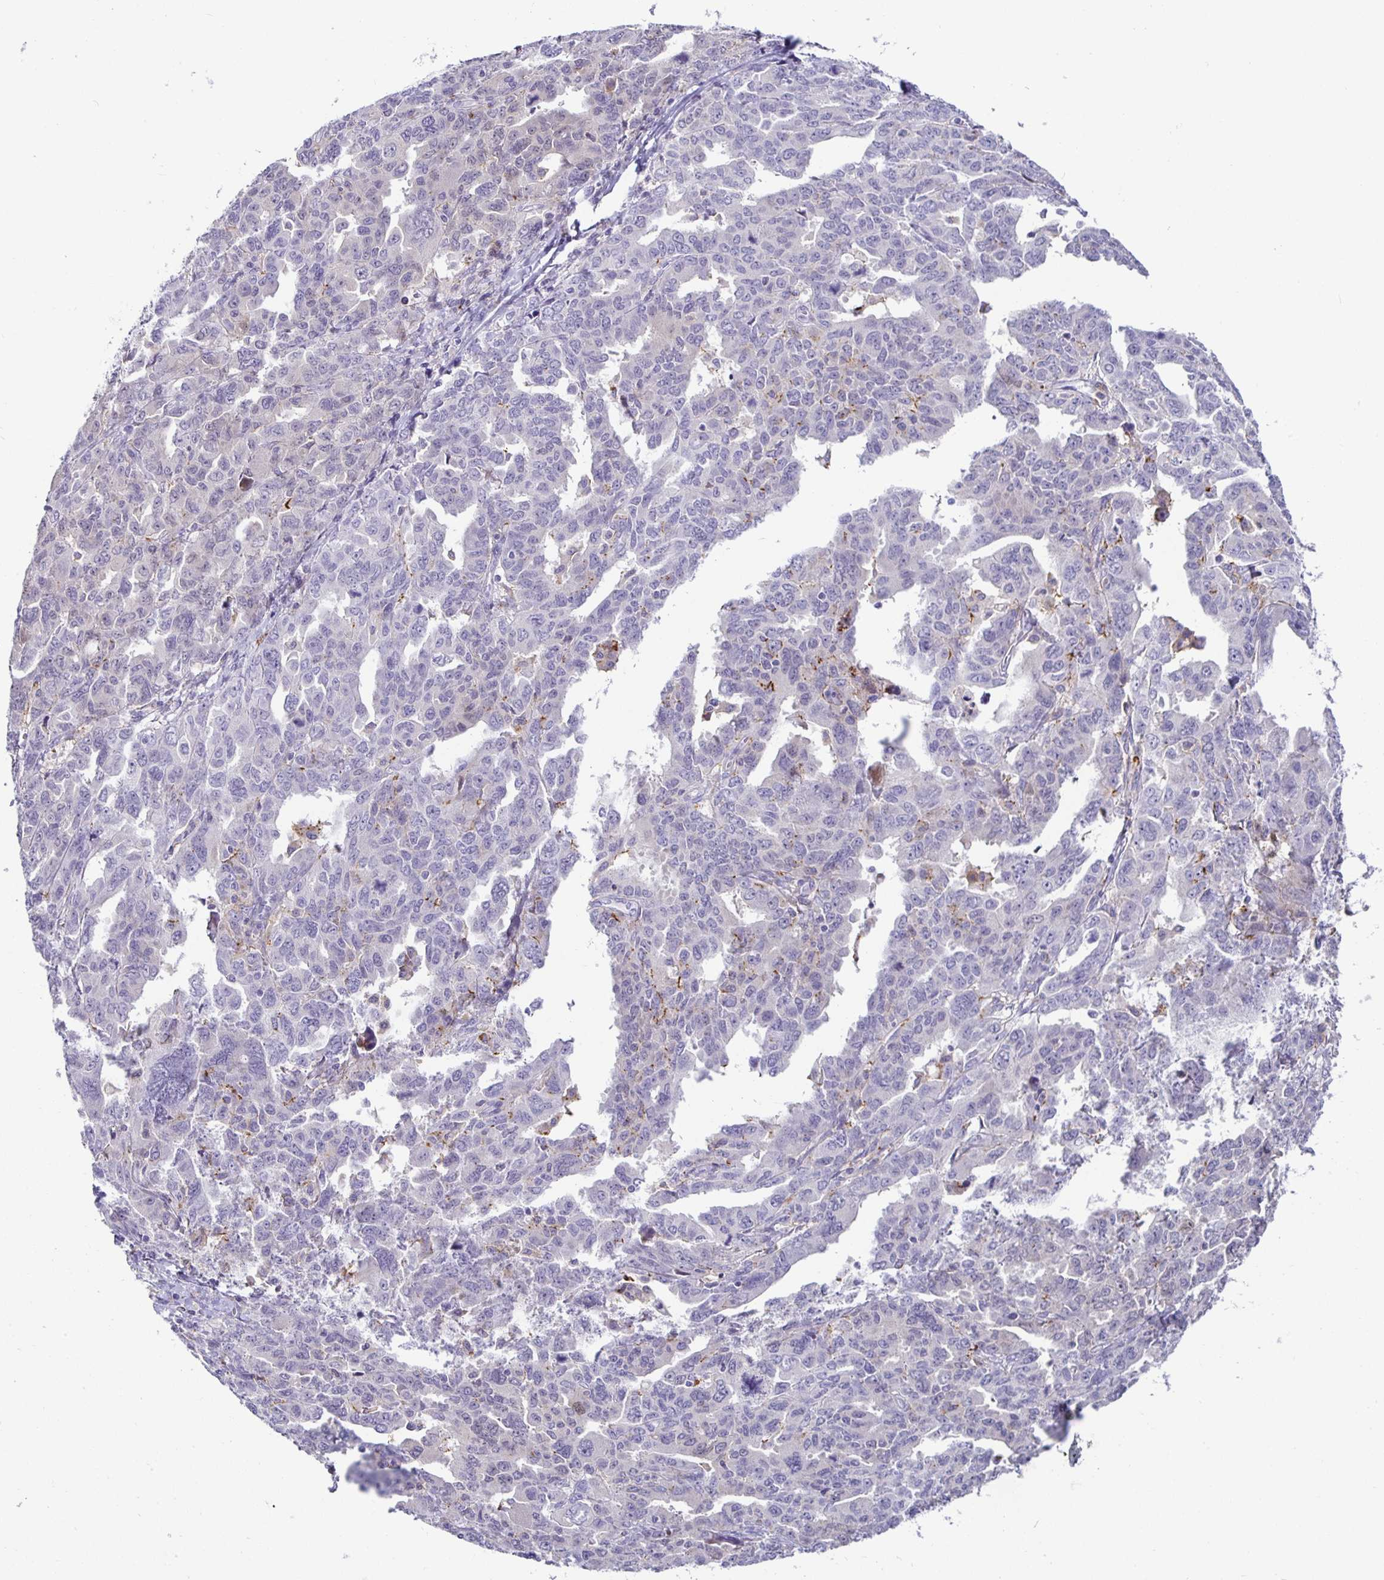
{"staining": {"intensity": "negative", "quantity": "none", "location": "none"}, "tissue": "ovarian cancer", "cell_type": "Tumor cells", "image_type": "cancer", "snomed": [{"axis": "morphology", "description": "Adenocarcinoma, NOS"}, {"axis": "morphology", "description": "Carcinoma, endometroid"}, {"axis": "topography", "description": "Ovary"}], "caption": "This is an immunohistochemistry (IHC) histopathology image of adenocarcinoma (ovarian). There is no positivity in tumor cells.", "gene": "SIRPA", "patient": {"sex": "female", "age": 72}}